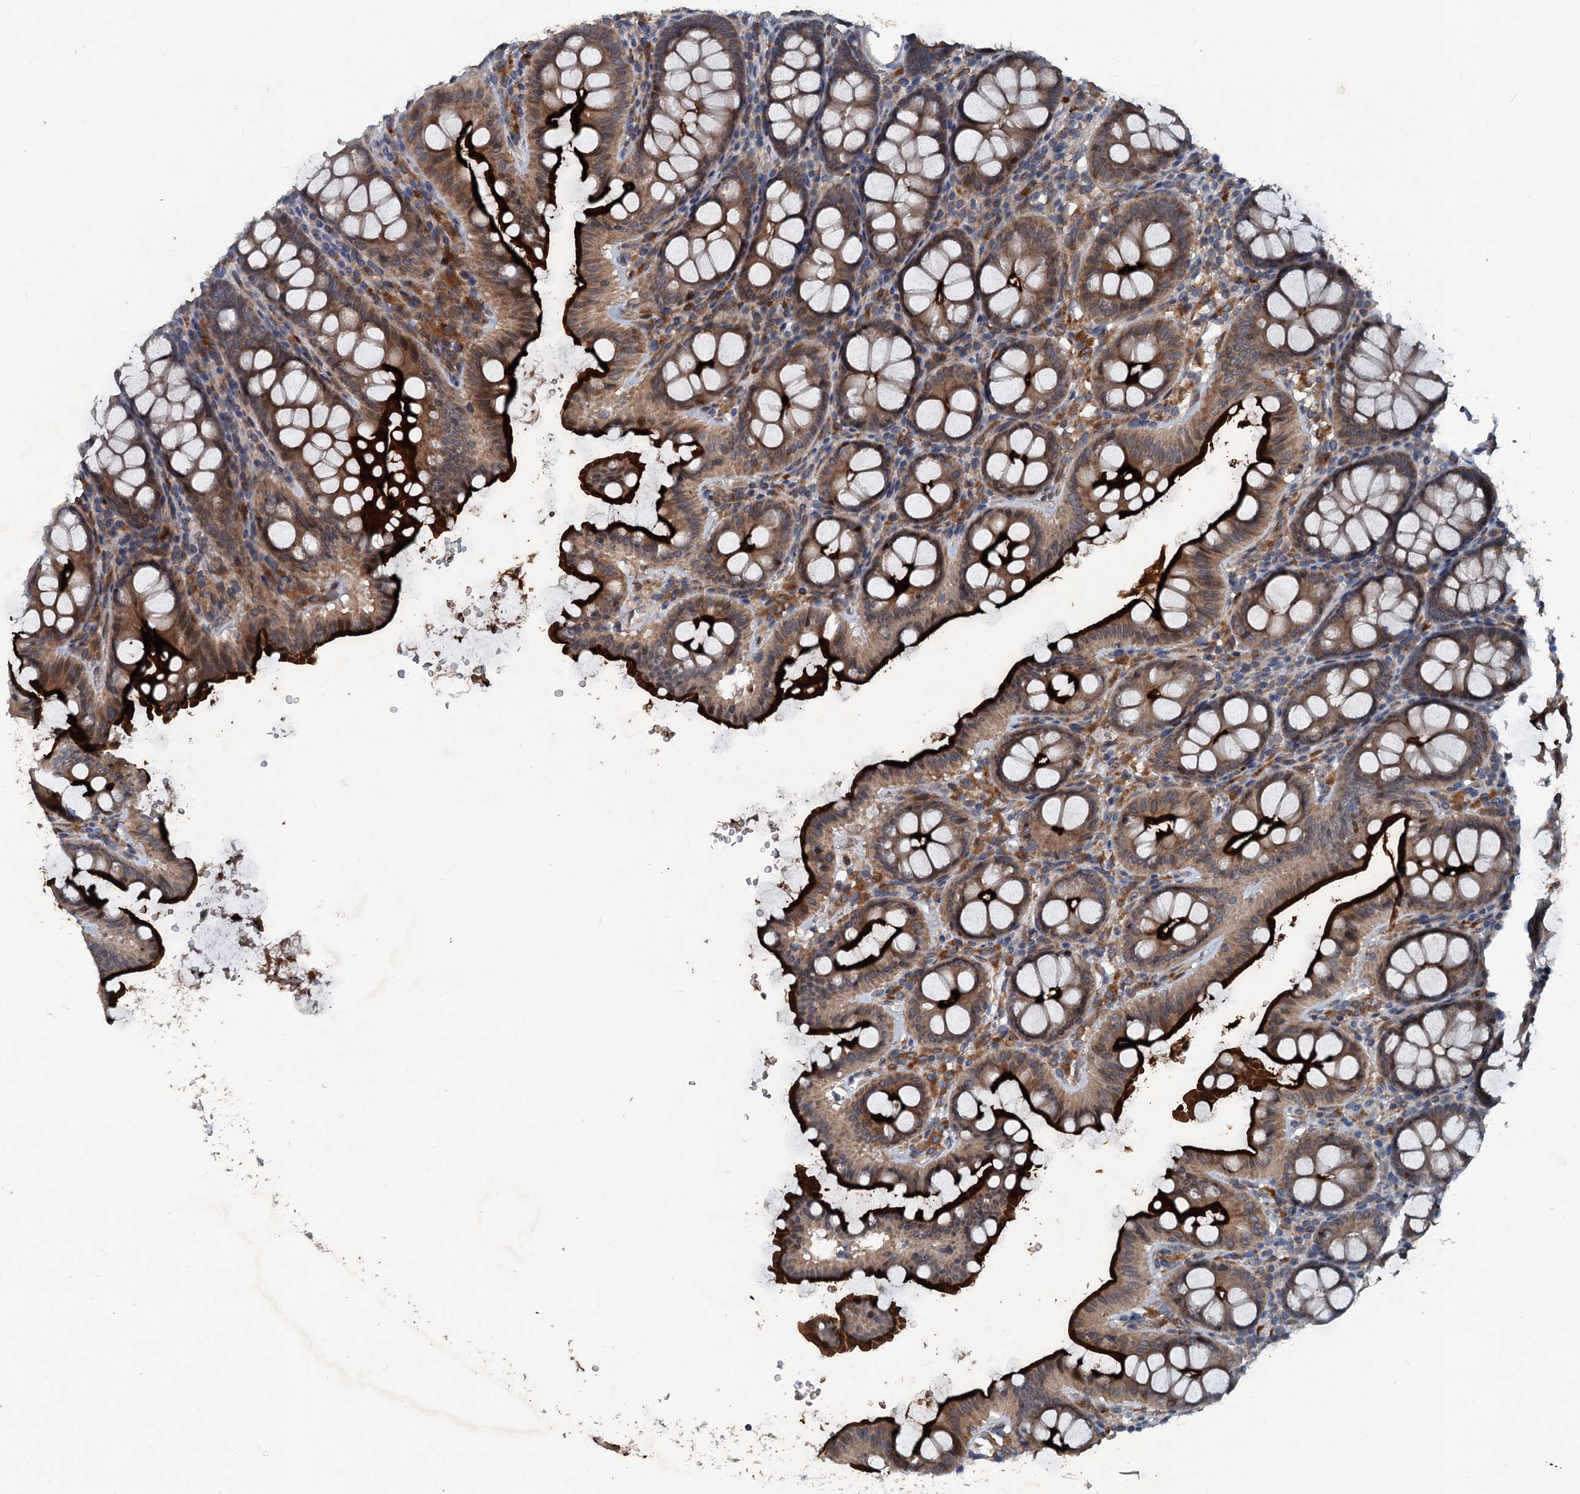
{"staining": {"intensity": "weak", "quantity": ">75%", "location": "cytoplasmic/membranous"}, "tissue": "colon", "cell_type": "Endothelial cells", "image_type": "normal", "snomed": [{"axis": "morphology", "description": "Normal tissue, NOS"}, {"axis": "topography", "description": "Colon"}], "caption": "Immunohistochemistry (DAB (3,3'-diaminobenzidine)) staining of benign colon demonstrates weak cytoplasmic/membranous protein staining in about >75% of endothelial cells.", "gene": "TAPBPL", "patient": {"sex": "male", "age": 75}}